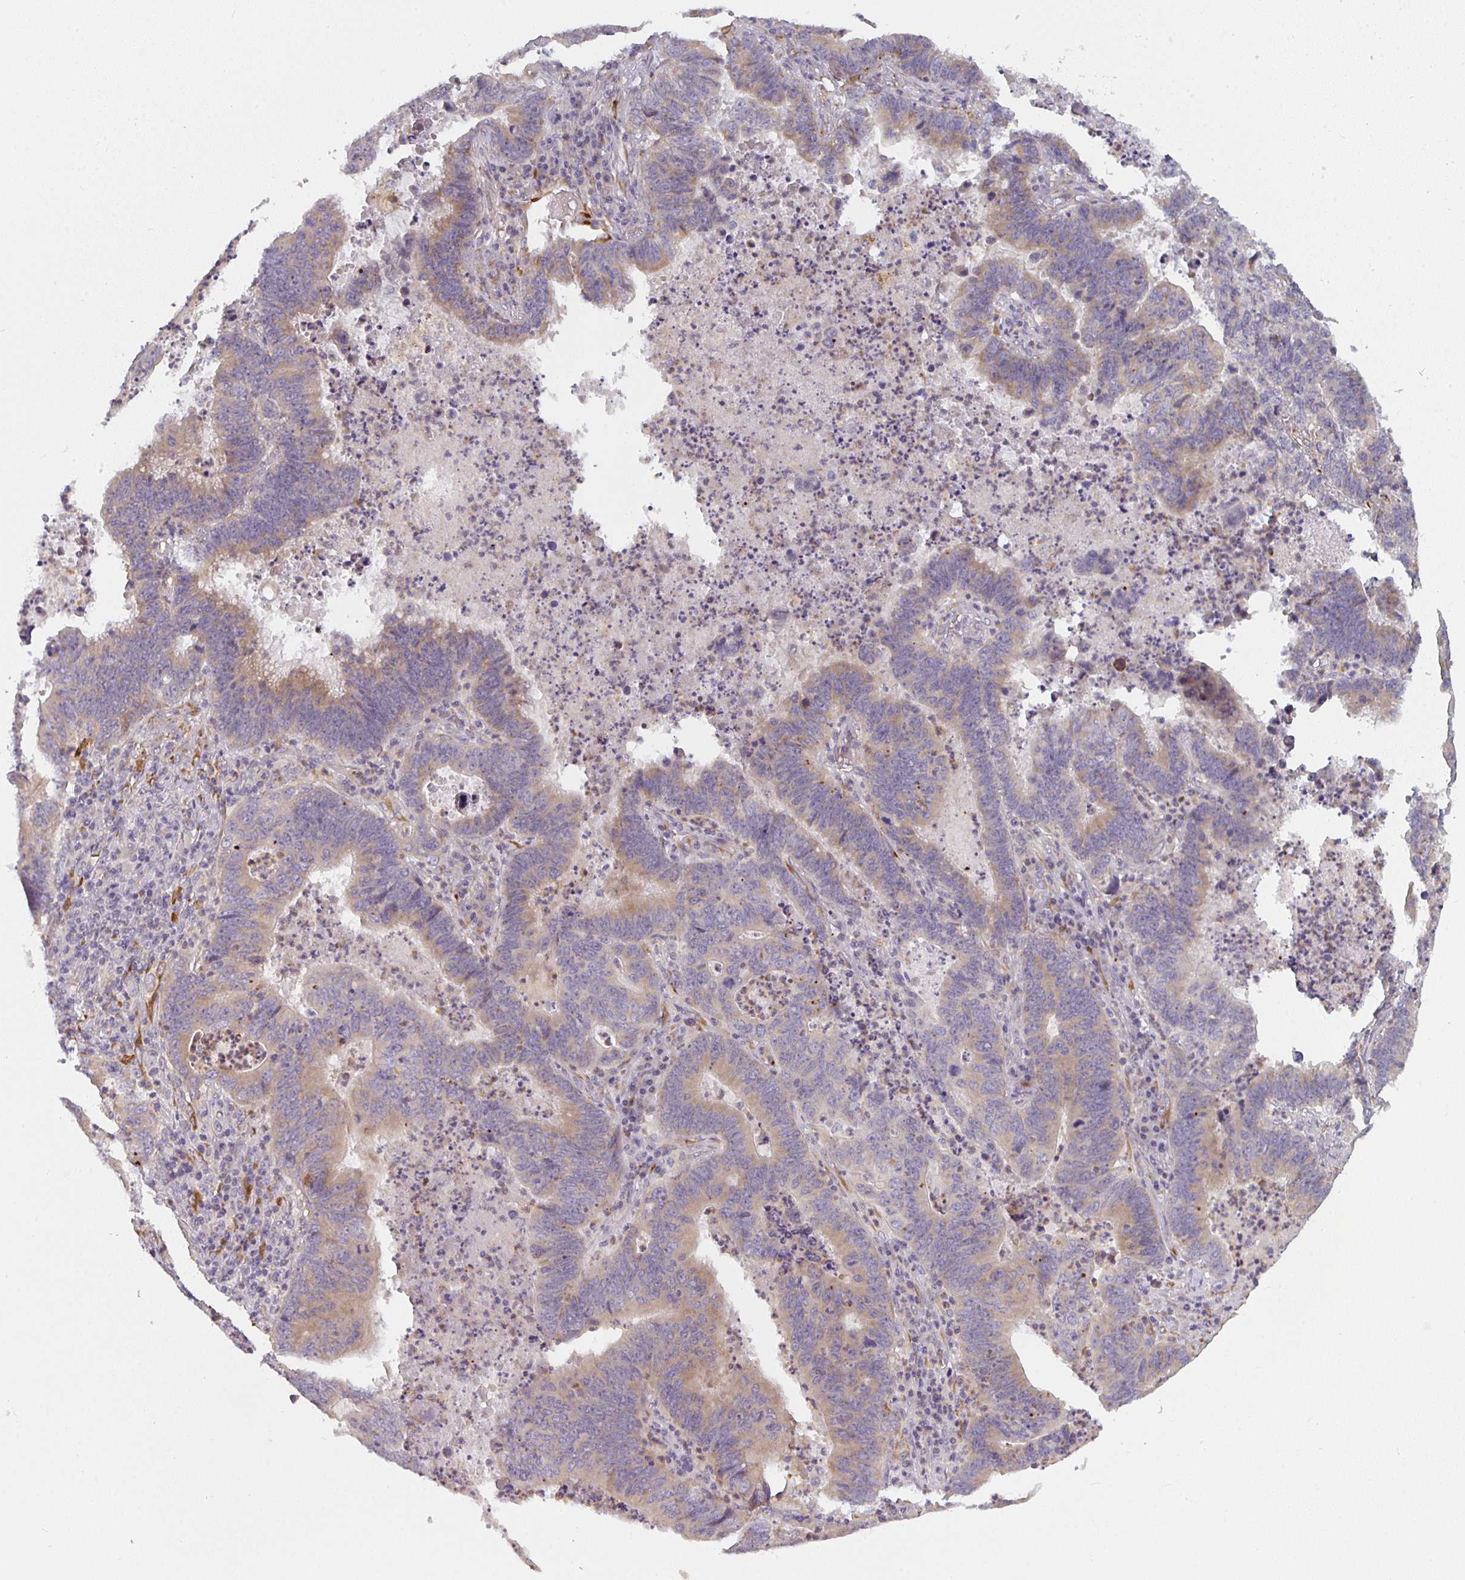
{"staining": {"intensity": "weak", "quantity": ">75%", "location": "cytoplasmic/membranous"}, "tissue": "lung cancer", "cell_type": "Tumor cells", "image_type": "cancer", "snomed": [{"axis": "morphology", "description": "Aneuploidy"}, {"axis": "morphology", "description": "Adenocarcinoma, NOS"}, {"axis": "morphology", "description": "Adenocarcinoma primary or metastatic"}, {"axis": "topography", "description": "Lung"}], "caption": "This is an image of IHC staining of adenocarcinoma (lung), which shows weak expression in the cytoplasmic/membranous of tumor cells.", "gene": "CTHRC1", "patient": {"sex": "female", "age": 75}}